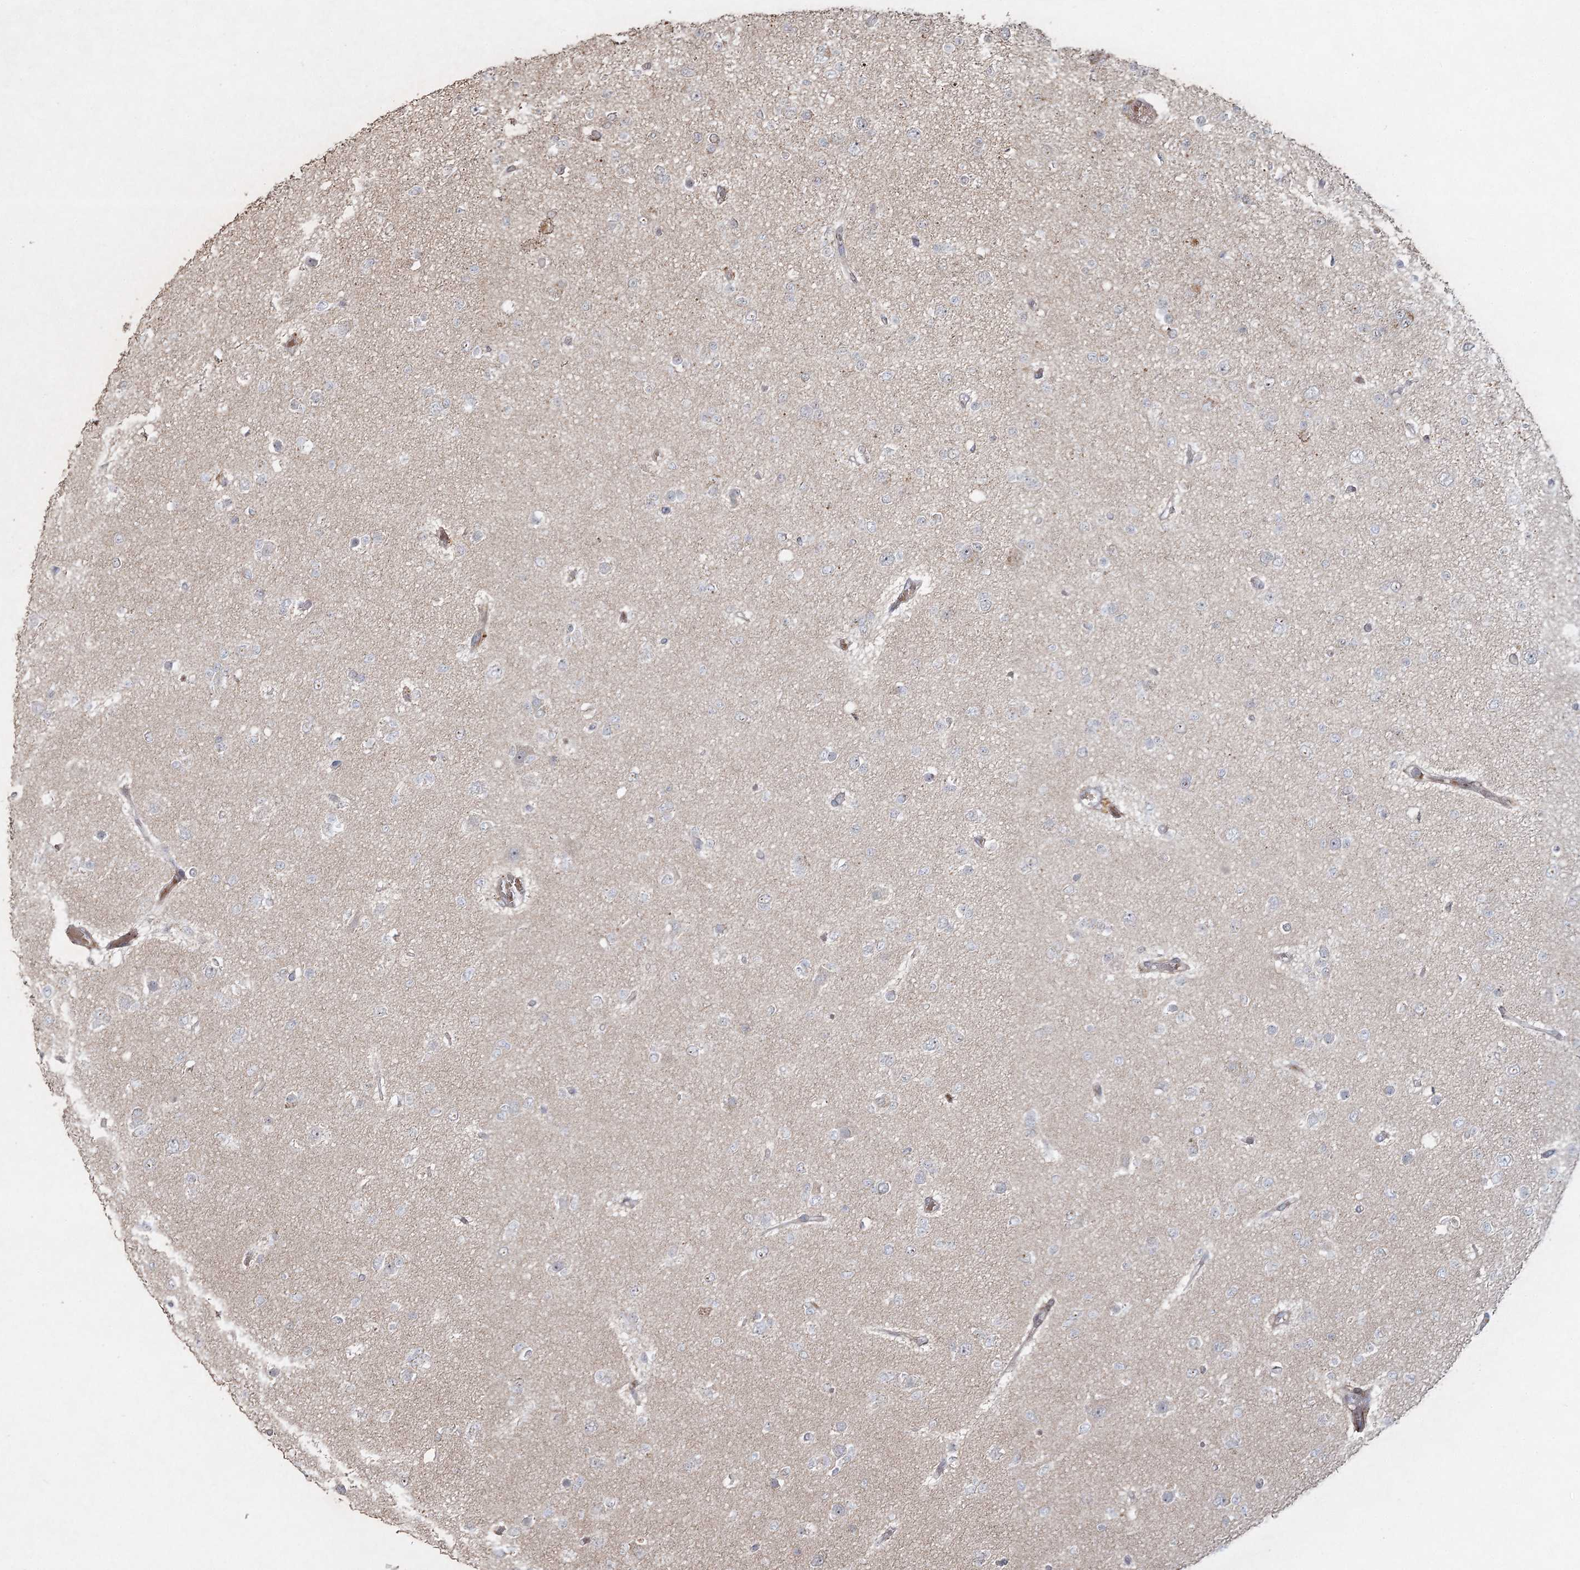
{"staining": {"intensity": "negative", "quantity": "none", "location": "none"}, "tissue": "glioma", "cell_type": "Tumor cells", "image_type": "cancer", "snomed": [{"axis": "morphology", "description": "Glioma, malignant, Low grade"}, {"axis": "topography", "description": "Brain"}], "caption": "Tumor cells are negative for brown protein staining in low-grade glioma (malignant).", "gene": "KBTBD4", "patient": {"sex": "female", "age": 22}}